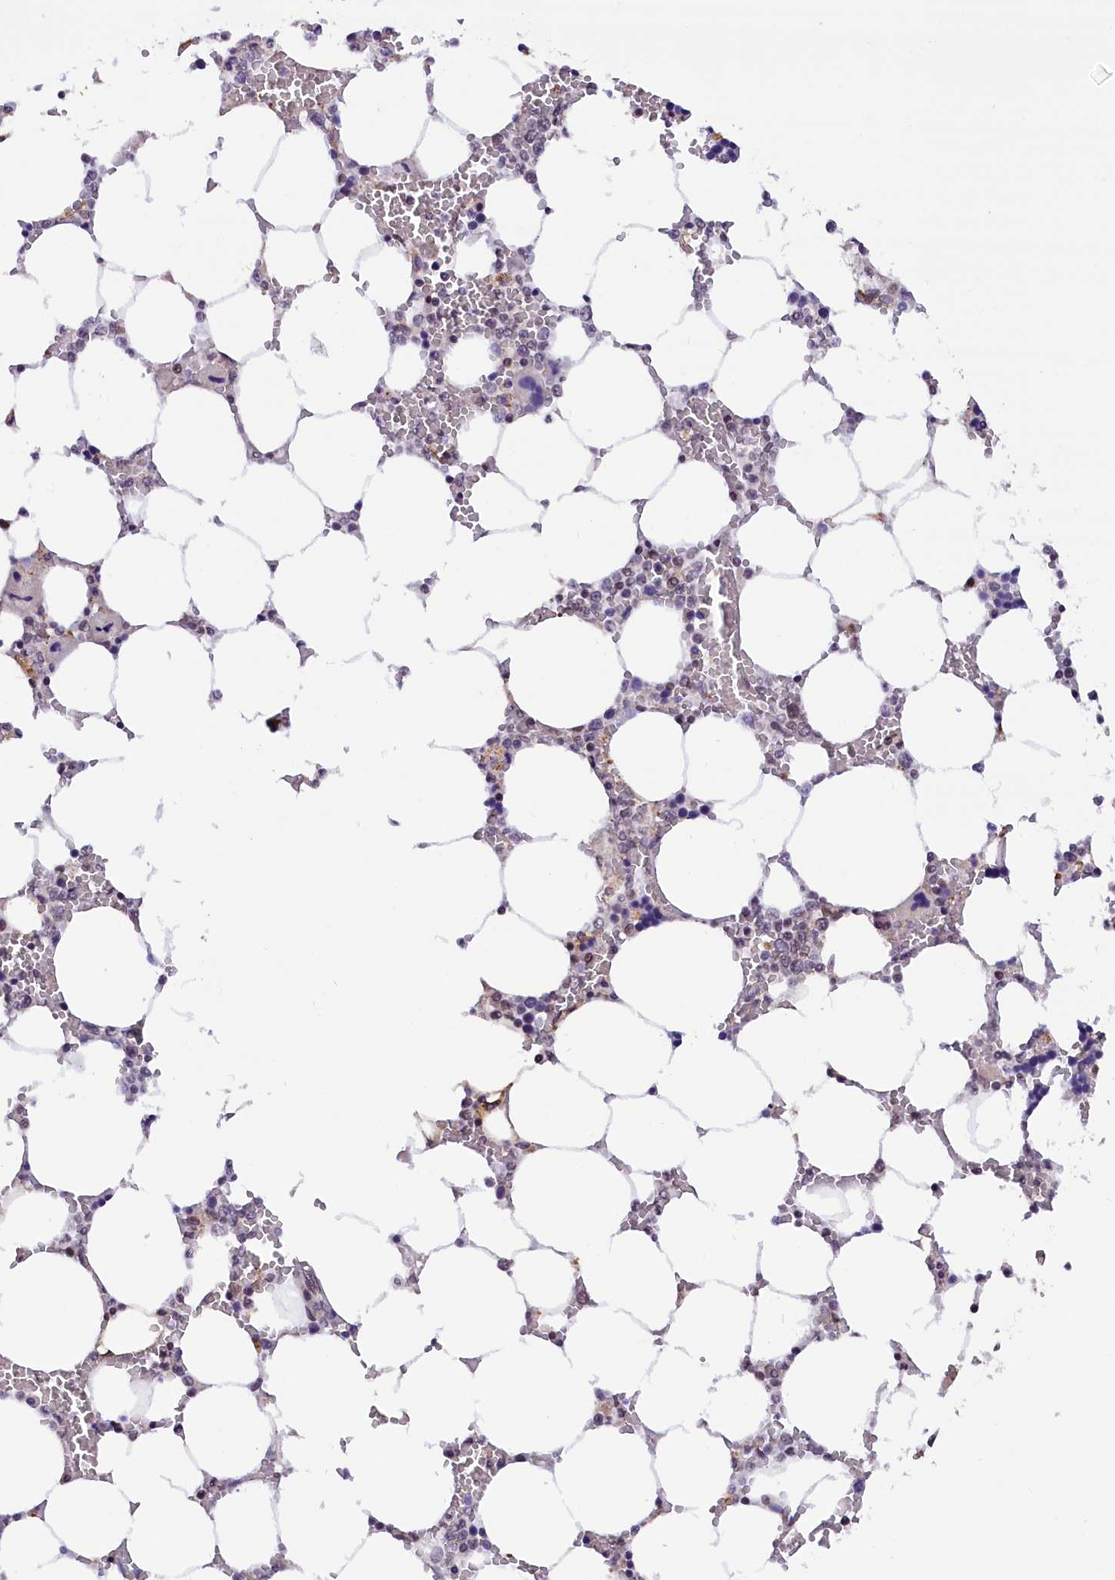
{"staining": {"intensity": "moderate", "quantity": "25%-75%", "location": "nuclear"}, "tissue": "bone marrow", "cell_type": "Hematopoietic cells", "image_type": "normal", "snomed": [{"axis": "morphology", "description": "Normal tissue, NOS"}, {"axis": "topography", "description": "Bone marrow"}], "caption": "A medium amount of moderate nuclear positivity is seen in approximately 25%-75% of hematopoietic cells in benign bone marrow. Nuclei are stained in blue.", "gene": "CDYL2", "patient": {"sex": "male", "age": 64}}